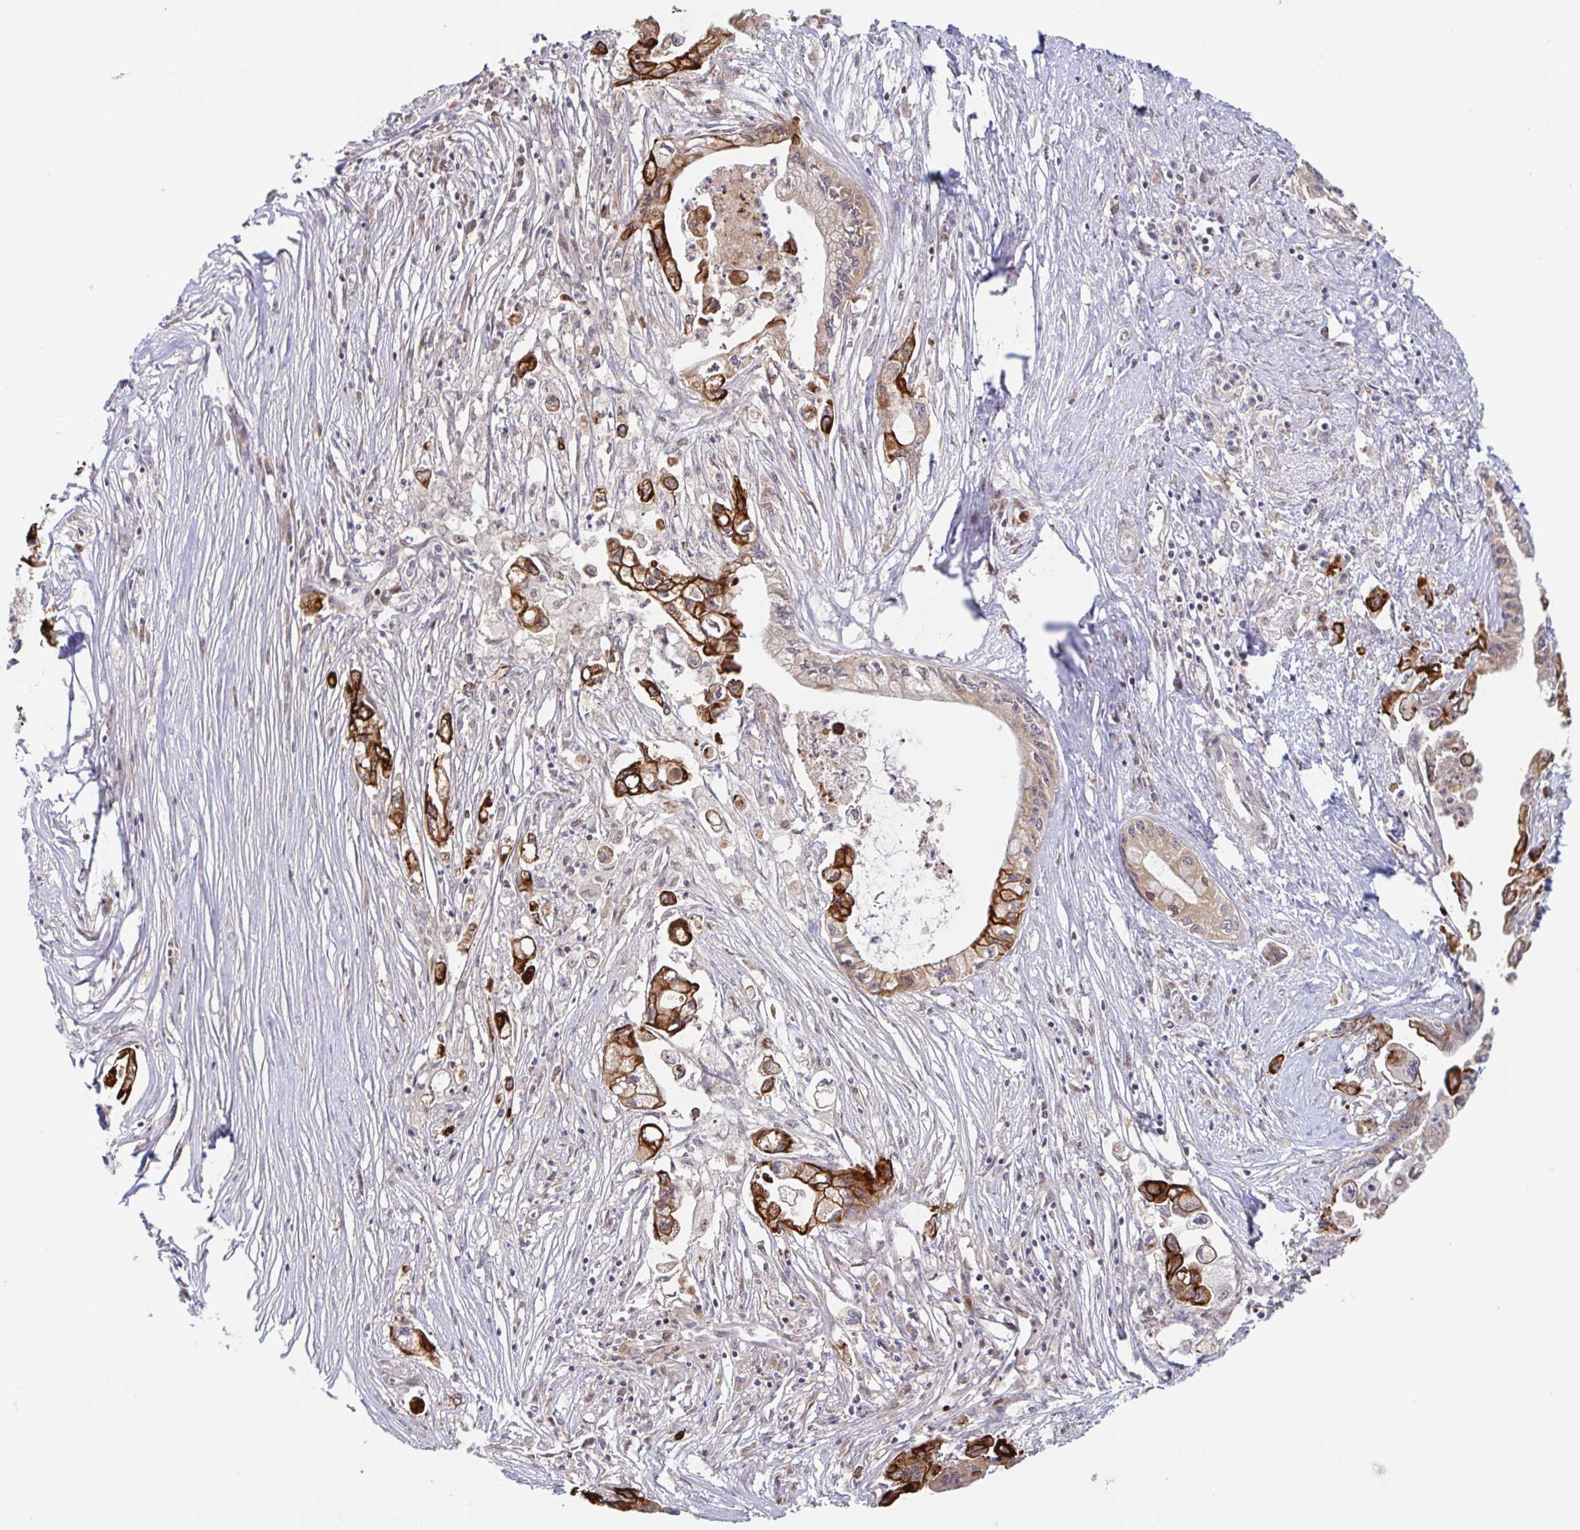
{"staining": {"intensity": "strong", "quantity": "25%-75%", "location": "cytoplasmic/membranous"}, "tissue": "pancreatic cancer", "cell_type": "Tumor cells", "image_type": "cancer", "snomed": [{"axis": "morphology", "description": "Adenocarcinoma, NOS"}, {"axis": "topography", "description": "Pancreas"}], "caption": "High-power microscopy captured an IHC histopathology image of pancreatic cancer, revealing strong cytoplasmic/membranous positivity in approximately 25%-75% of tumor cells. (DAB IHC with brightfield microscopy, high magnification).", "gene": "AACS", "patient": {"sex": "male", "age": 61}}